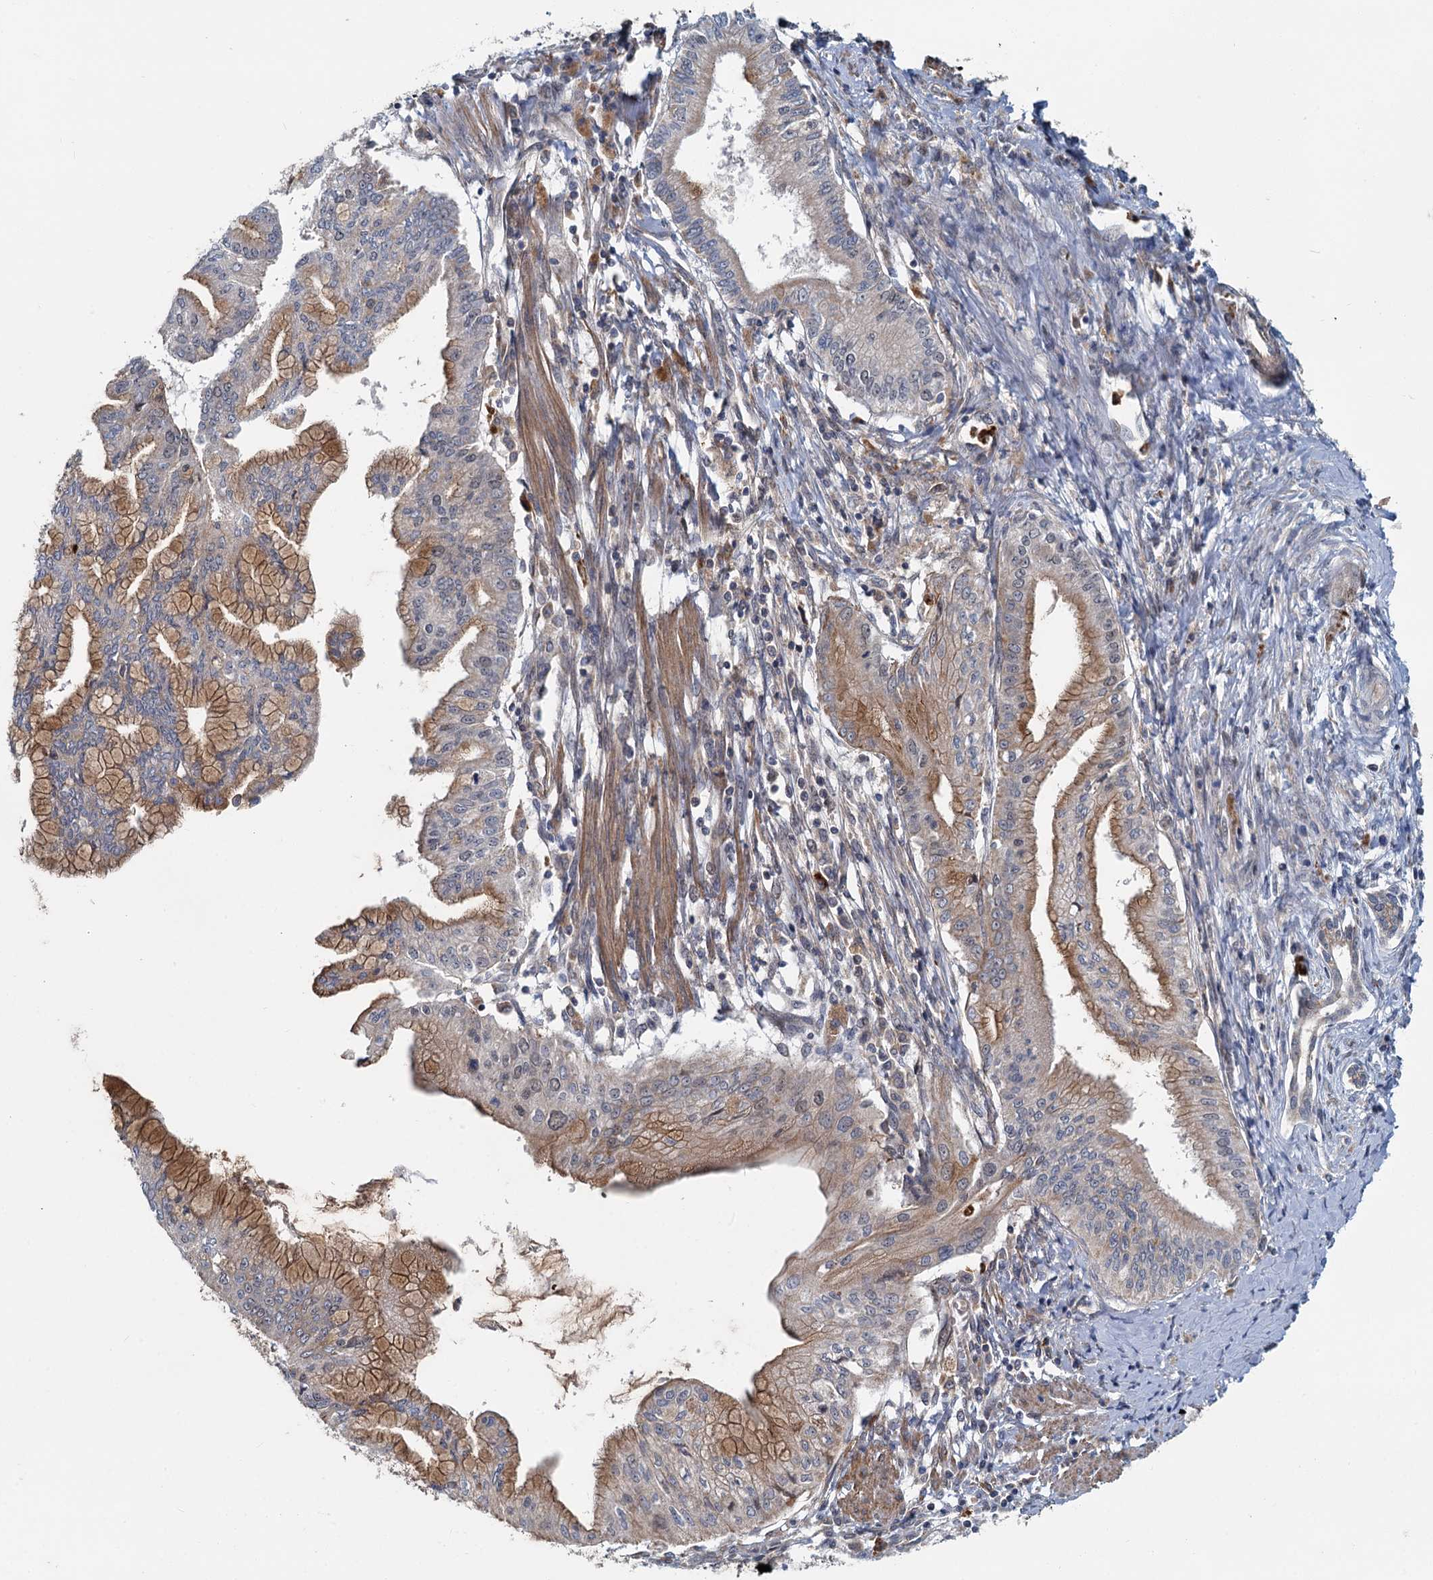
{"staining": {"intensity": "moderate", "quantity": "25%-75%", "location": "cytoplasmic/membranous"}, "tissue": "pancreatic cancer", "cell_type": "Tumor cells", "image_type": "cancer", "snomed": [{"axis": "morphology", "description": "Adenocarcinoma, NOS"}, {"axis": "topography", "description": "Pancreas"}], "caption": "High-power microscopy captured an IHC photomicrograph of pancreatic cancer (adenocarcinoma), revealing moderate cytoplasmic/membranous positivity in about 25%-75% of tumor cells.", "gene": "ADCY2", "patient": {"sex": "male", "age": 46}}